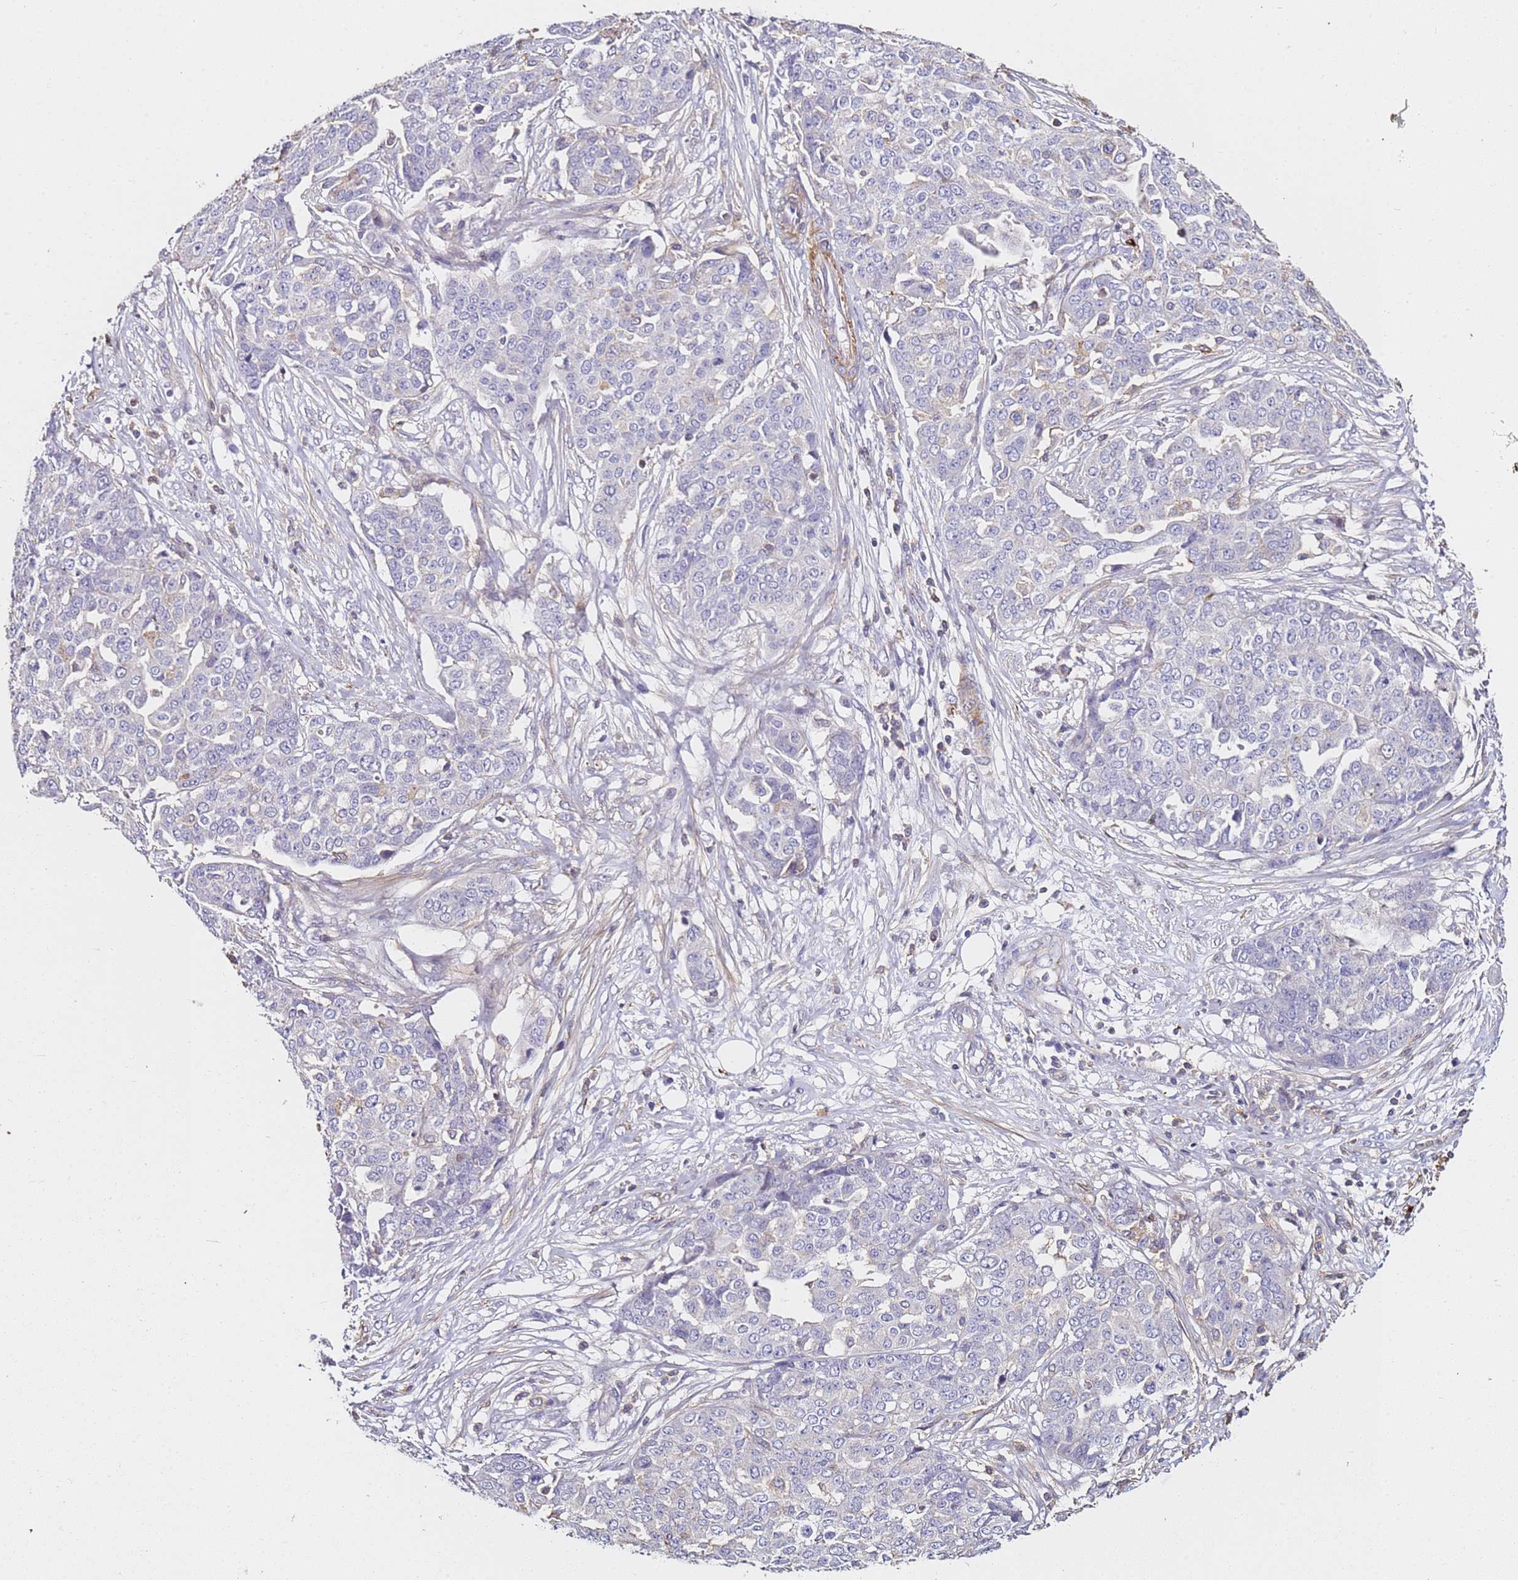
{"staining": {"intensity": "negative", "quantity": "none", "location": "none"}, "tissue": "ovarian cancer", "cell_type": "Tumor cells", "image_type": "cancer", "snomed": [{"axis": "morphology", "description": "Cystadenocarcinoma, serous, NOS"}, {"axis": "topography", "description": "Soft tissue"}, {"axis": "topography", "description": "Ovary"}], "caption": "IHC micrograph of ovarian cancer stained for a protein (brown), which reveals no staining in tumor cells. (DAB immunohistochemistry (IHC) visualized using brightfield microscopy, high magnification).", "gene": "ZNF671", "patient": {"sex": "female", "age": 57}}